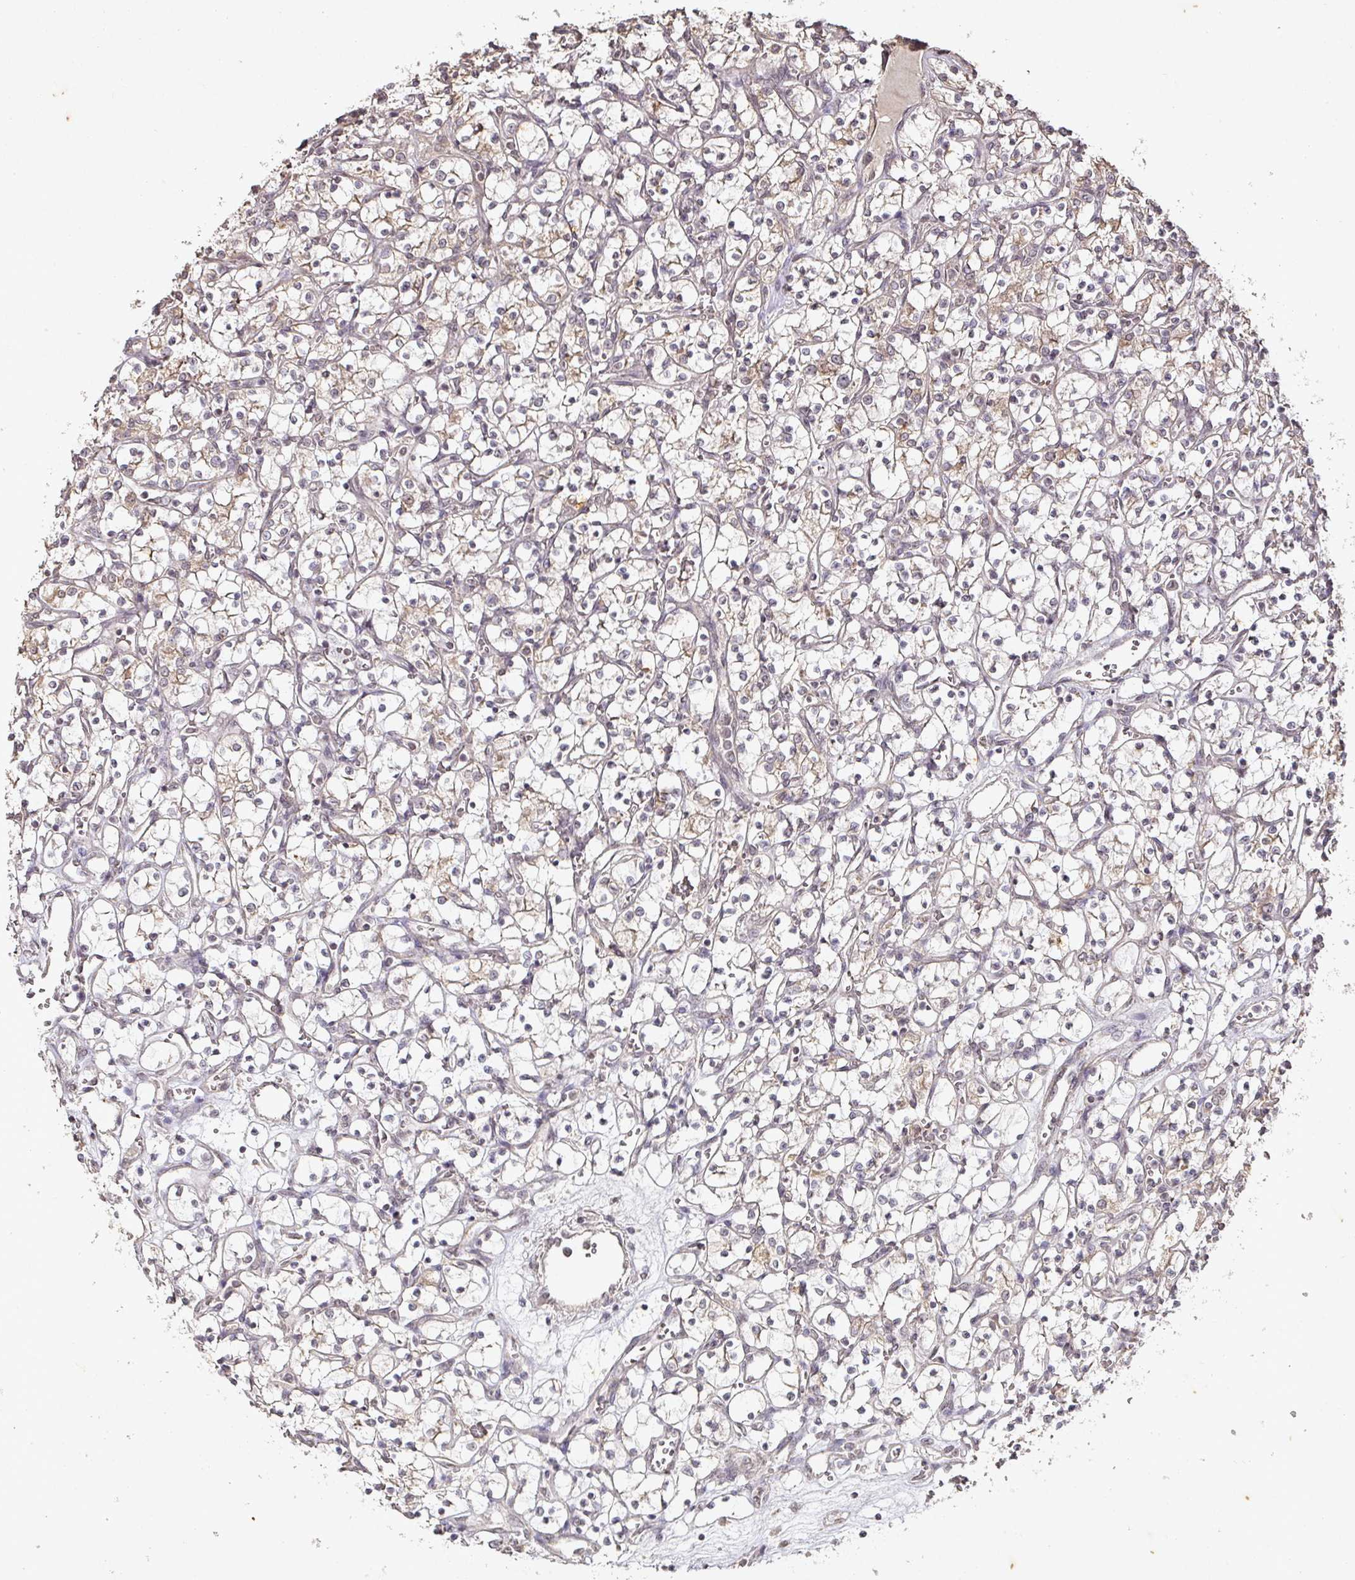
{"staining": {"intensity": "weak", "quantity": "25%-75%", "location": "cytoplasmic/membranous"}, "tissue": "renal cancer", "cell_type": "Tumor cells", "image_type": "cancer", "snomed": [{"axis": "morphology", "description": "Adenocarcinoma, NOS"}, {"axis": "topography", "description": "Kidney"}], "caption": "A brown stain shows weak cytoplasmic/membranous positivity of a protein in renal cancer tumor cells.", "gene": "CAPN5", "patient": {"sex": "female", "age": 69}}